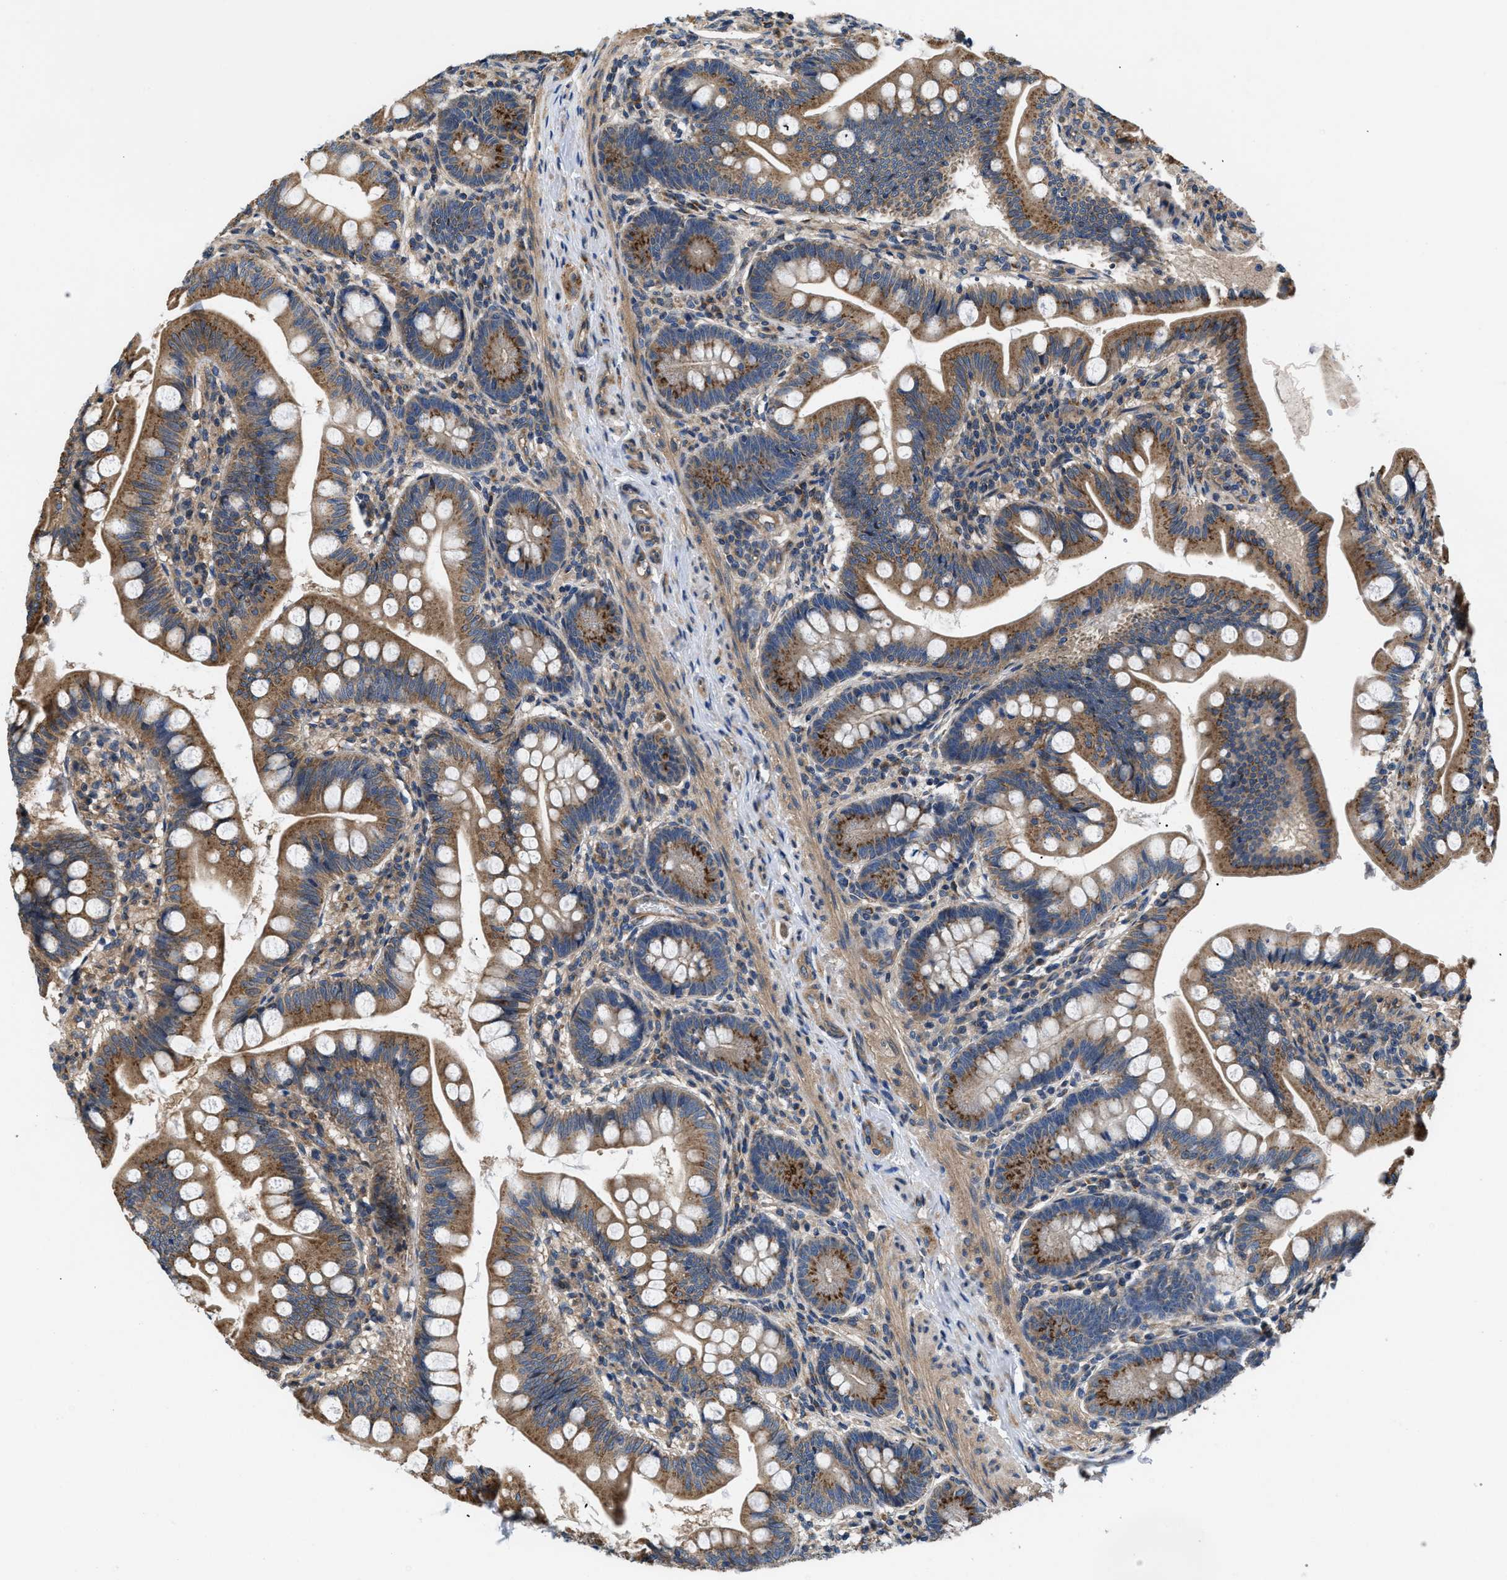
{"staining": {"intensity": "moderate", "quantity": ">75%", "location": "cytoplasmic/membranous"}, "tissue": "small intestine", "cell_type": "Glandular cells", "image_type": "normal", "snomed": [{"axis": "morphology", "description": "Normal tissue, NOS"}, {"axis": "topography", "description": "Small intestine"}], "caption": "A high-resolution image shows IHC staining of unremarkable small intestine, which shows moderate cytoplasmic/membranous expression in about >75% of glandular cells. (Brightfield microscopy of DAB IHC at high magnification).", "gene": "CEP128", "patient": {"sex": "male", "age": 7}}